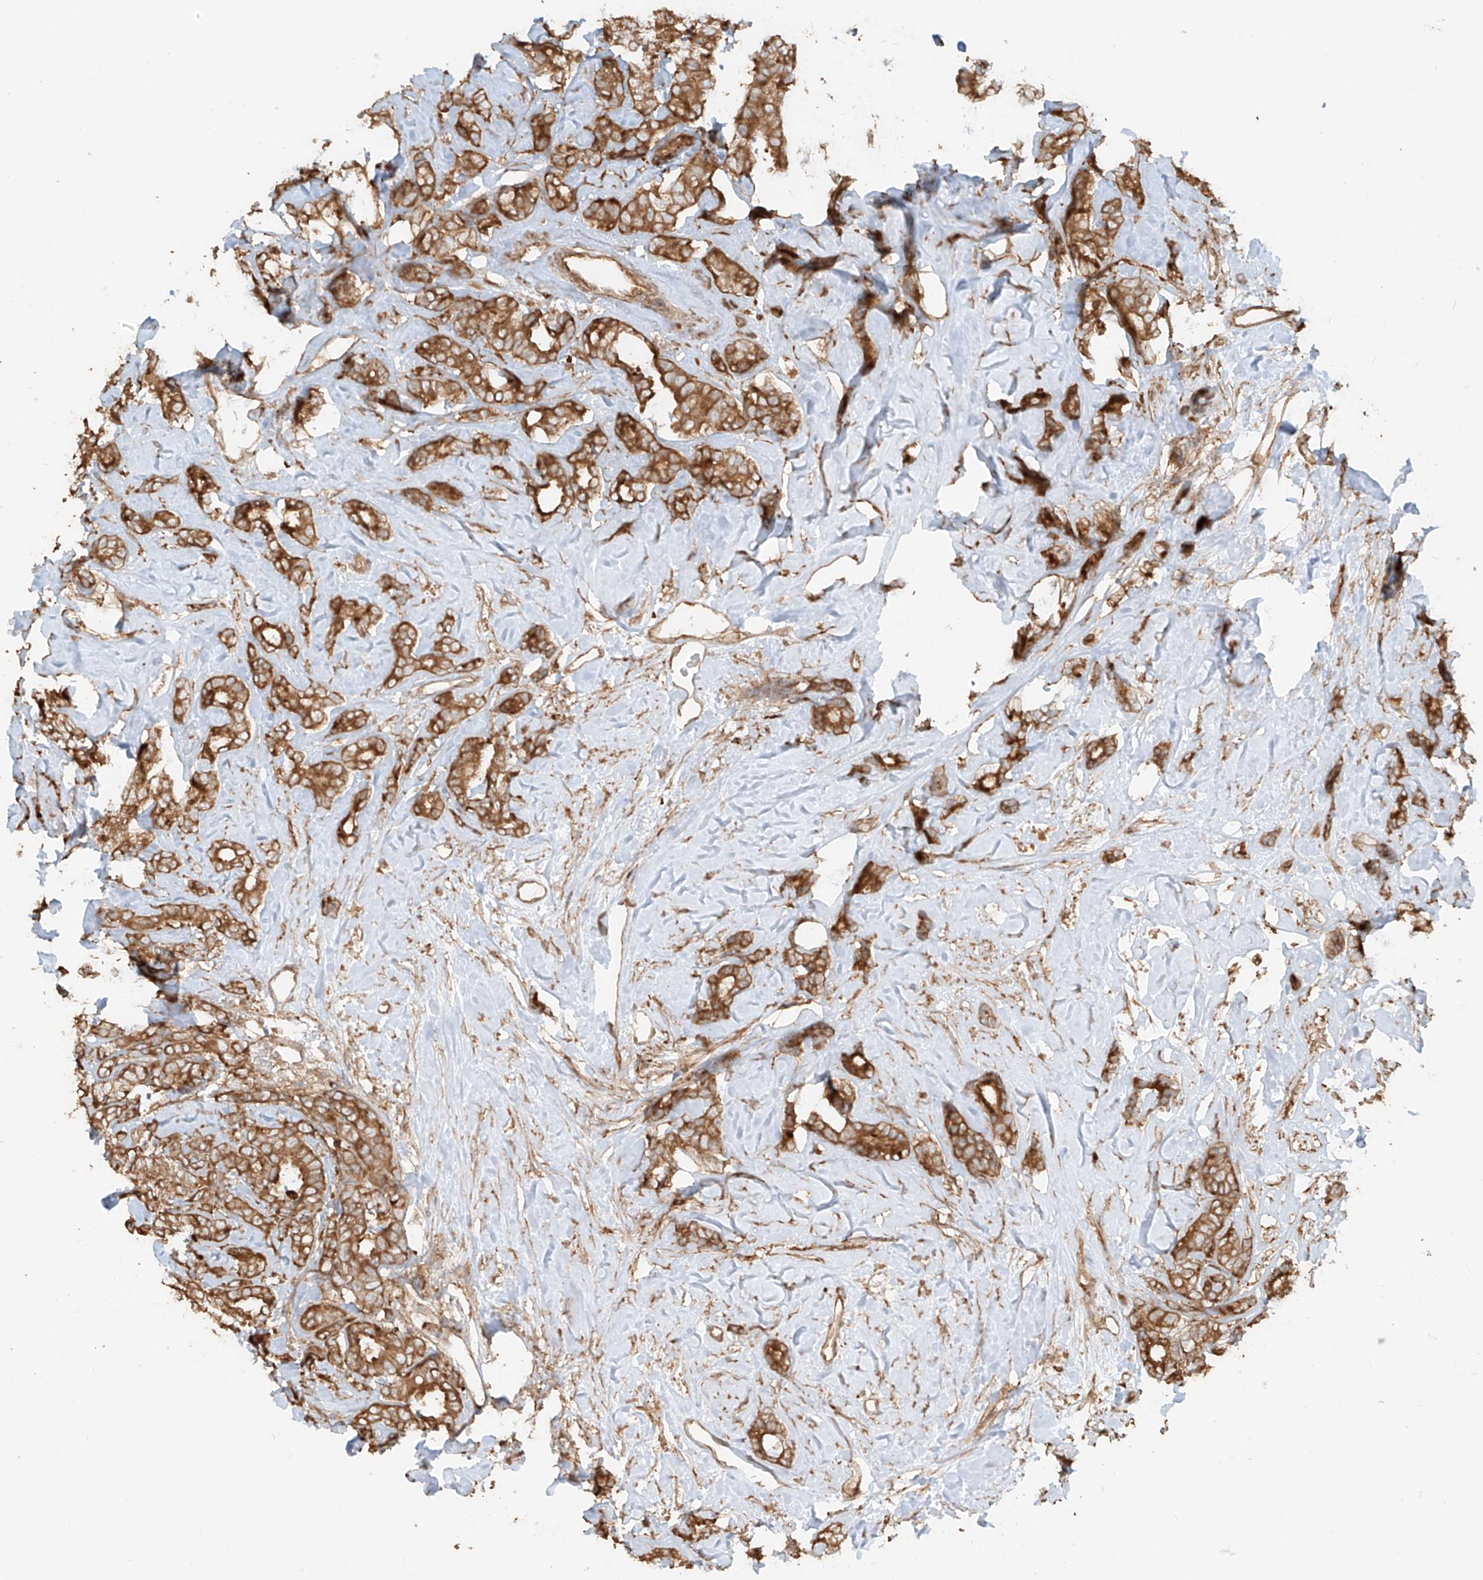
{"staining": {"intensity": "strong", "quantity": ">75%", "location": "cytoplasmic/membranous"}, "tissue": "breast cancer", "cell_type": "Tumor cells", "image_type": "cancer", "snomed": [{"axis": "morphology", "description": "Duct carcinoma"}, {"axis": "topography", "description": "Breast"}], "caption": "This micrograph shows immunohistochemistry staining of breast intraductal carcinoma, with high strong cytoplasmic/membranous positivity in about >75% of tumor cells.", "gene": "CCDC115", "patient": {"sex": "female", "age": 87}}